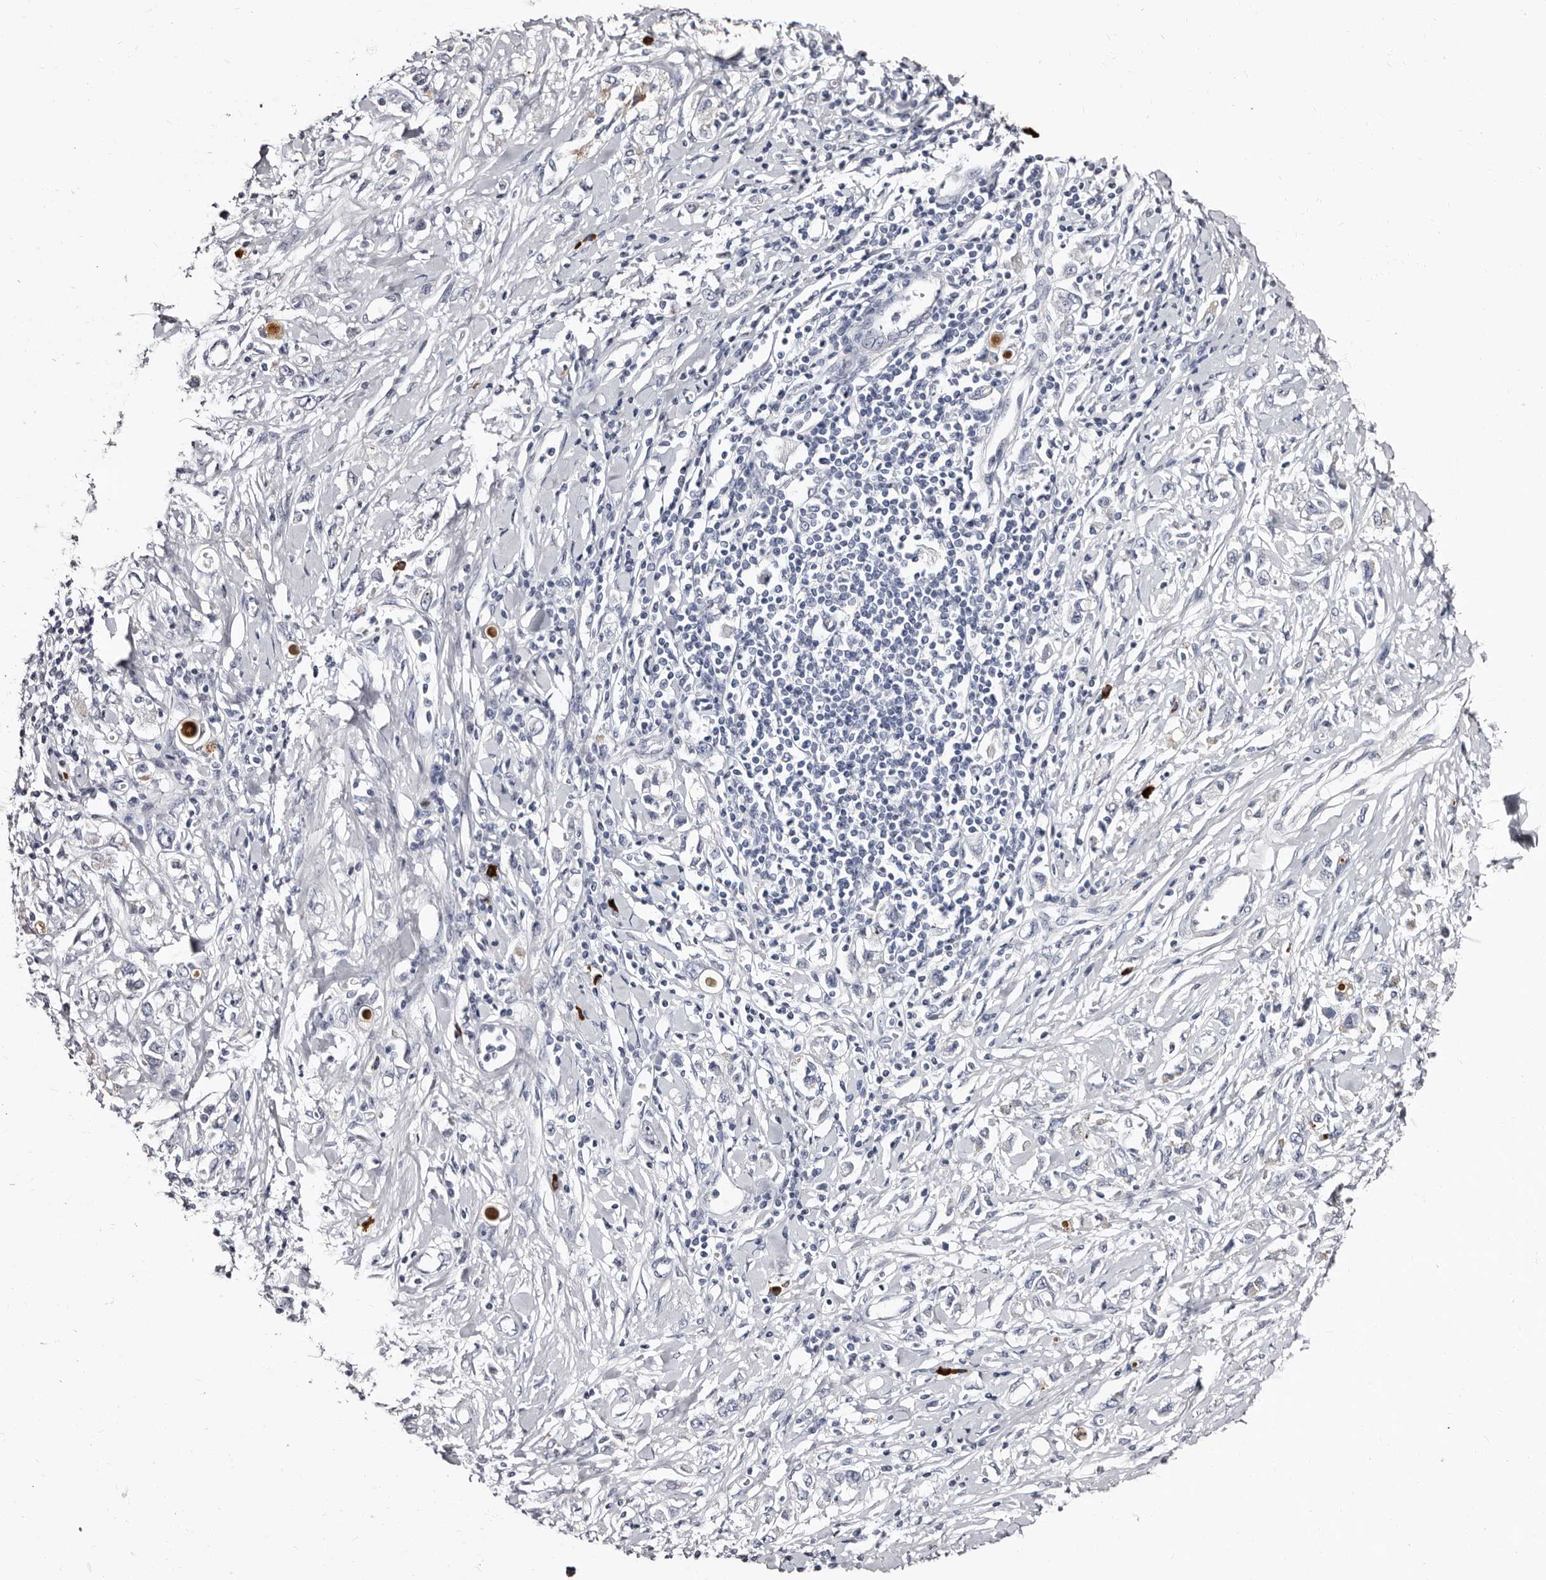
{"staining": {"intensity": "negative", "quantity": "none", "location": "none"}, "tissue": "stomach cancer", "cell_type": "Tumor cells", "image_type": "cancer", "snomed": [{"axis": "morphology", "description": "Adenocarcinoma, NOS"}, {"axis": "topography", "description": "Stomach"}], "caption": "Protein analysis of stomach cancer (adenocarcinoma) reveals no significant expression in tumor cells. (Brightfield microscopy of DAB (3,3'-diaminobenzidine) immunohistochemistry (IHC) at high magnification).", "gene": "TBC1D22B", "patient": {"sex": "female", "age": 76}}